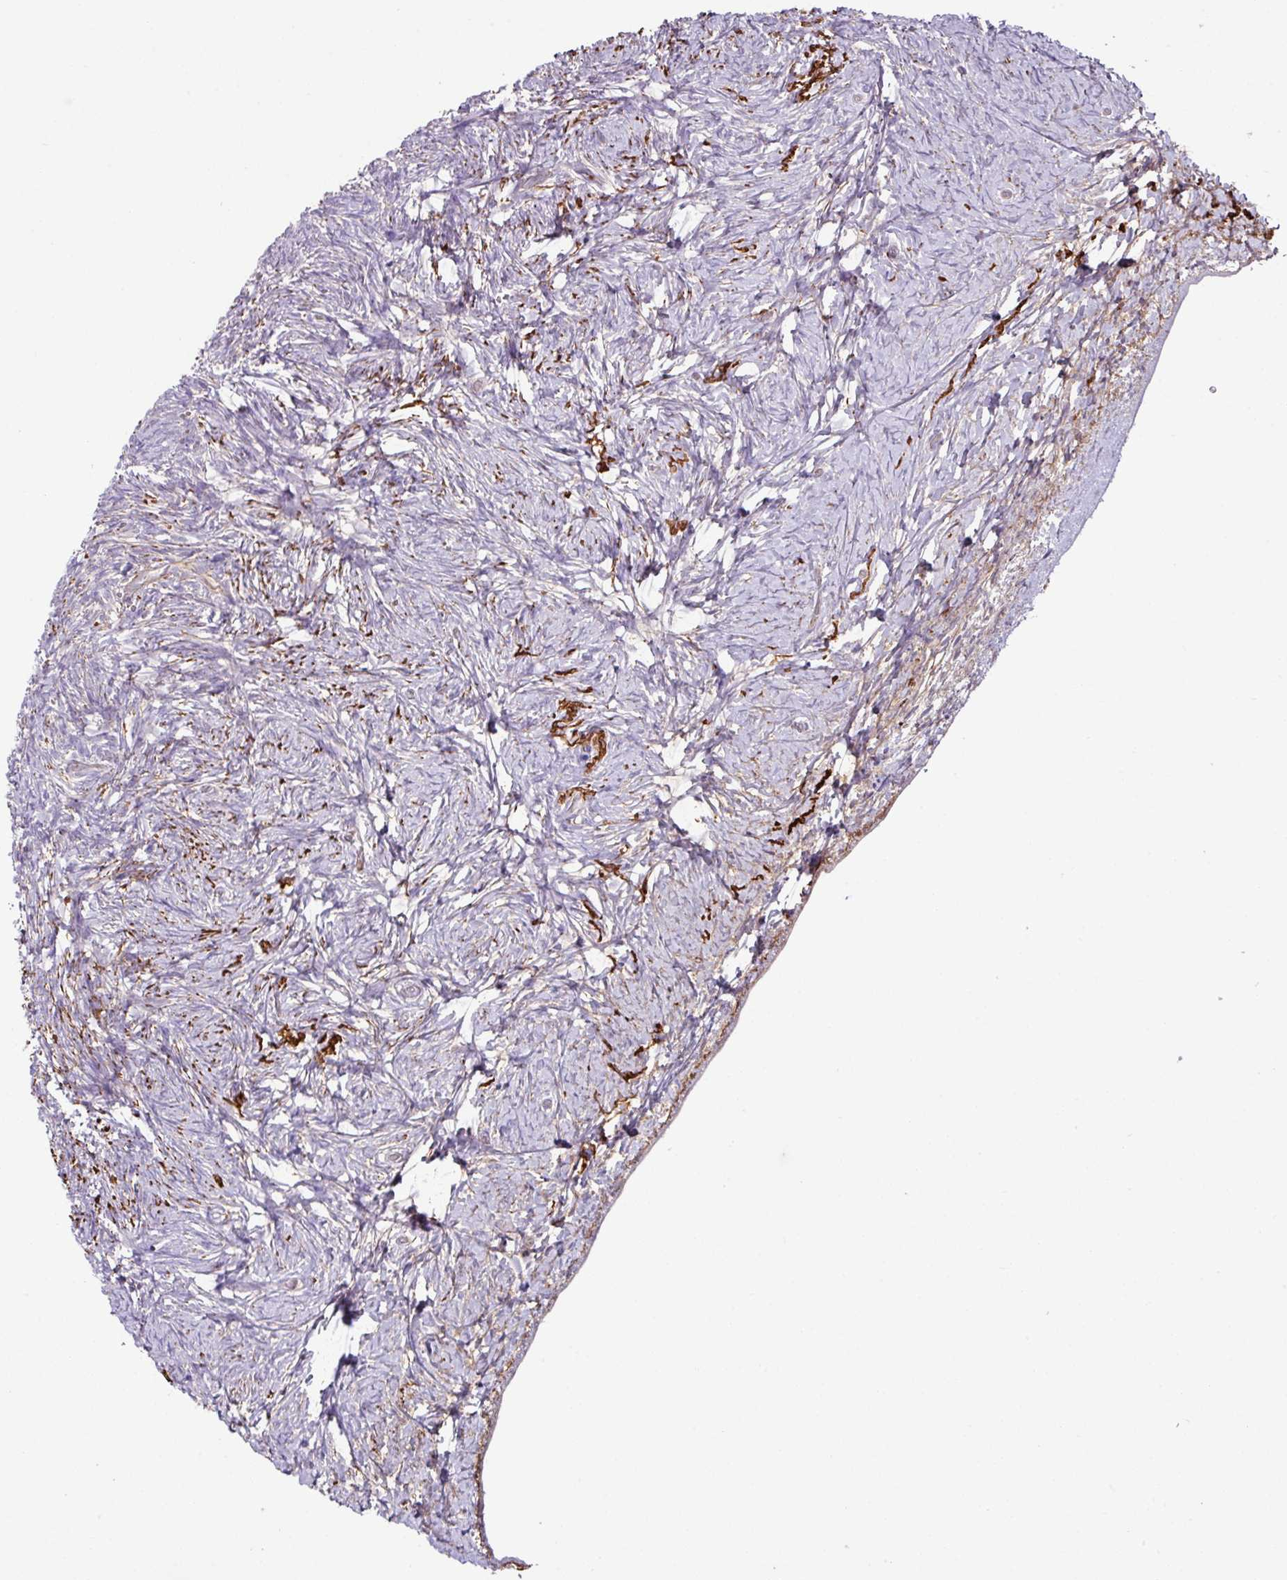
{"staining": {"intensity": "negative", "quantity": "none", "location": "none"}, "tissue": "ovary", "cell_type": "Ovarian stroma cells", "image_type": "normal", "snomed": [{"axis": "morphology", "description": "Normal tissue, NOS"}, {"axis": "topography", "description": "Ovary"}], "caption": "This is an immunohistochemistry image of unremarkable human ovary. There is no expression in ovarian stroma cells.", "gene": "RIC1", "patient": {"sex": "female", "age": 39}}